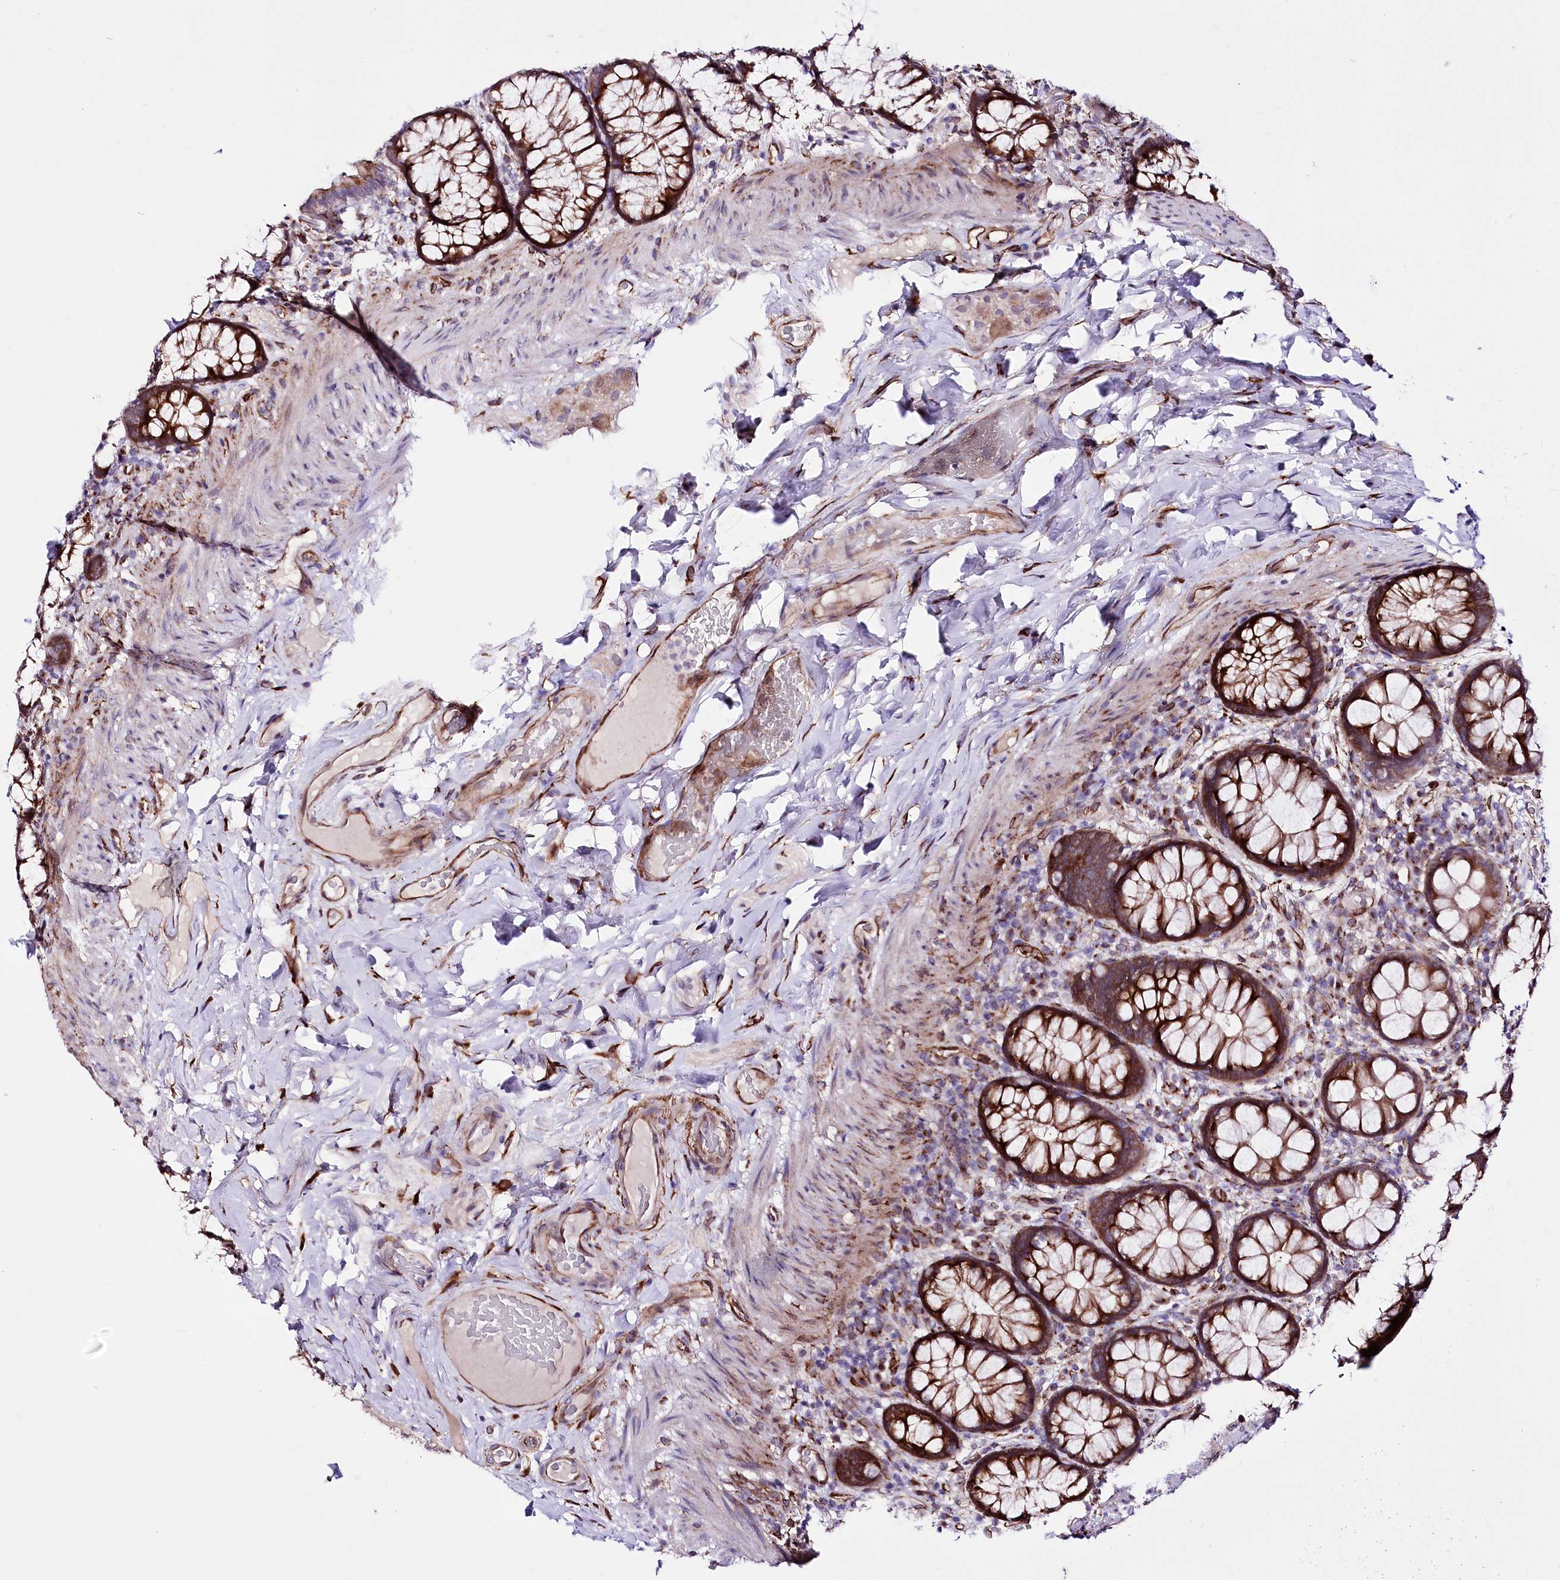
{"staining": {"intensity": "moderate", "quantity": ">75%", "location": "cytoplasmic/membranous"}, "tissue": "rectum", "cell_type": "Glandular cells", "image_type": "normal", "snomed": [{"axis": "morphology", "description": "Normal tissue, NOS"}, {"axis": "topography", "description": "Rectum"}], "caption": "A histopathology image showing moderate cytoplasmic/membranous positivity in approximately >75% of glandular cells in normal rectum, as visualized by brown immunohistochemical staining.", "gene": "WWC1", "patient": {"sex": "male", "age": 83}}